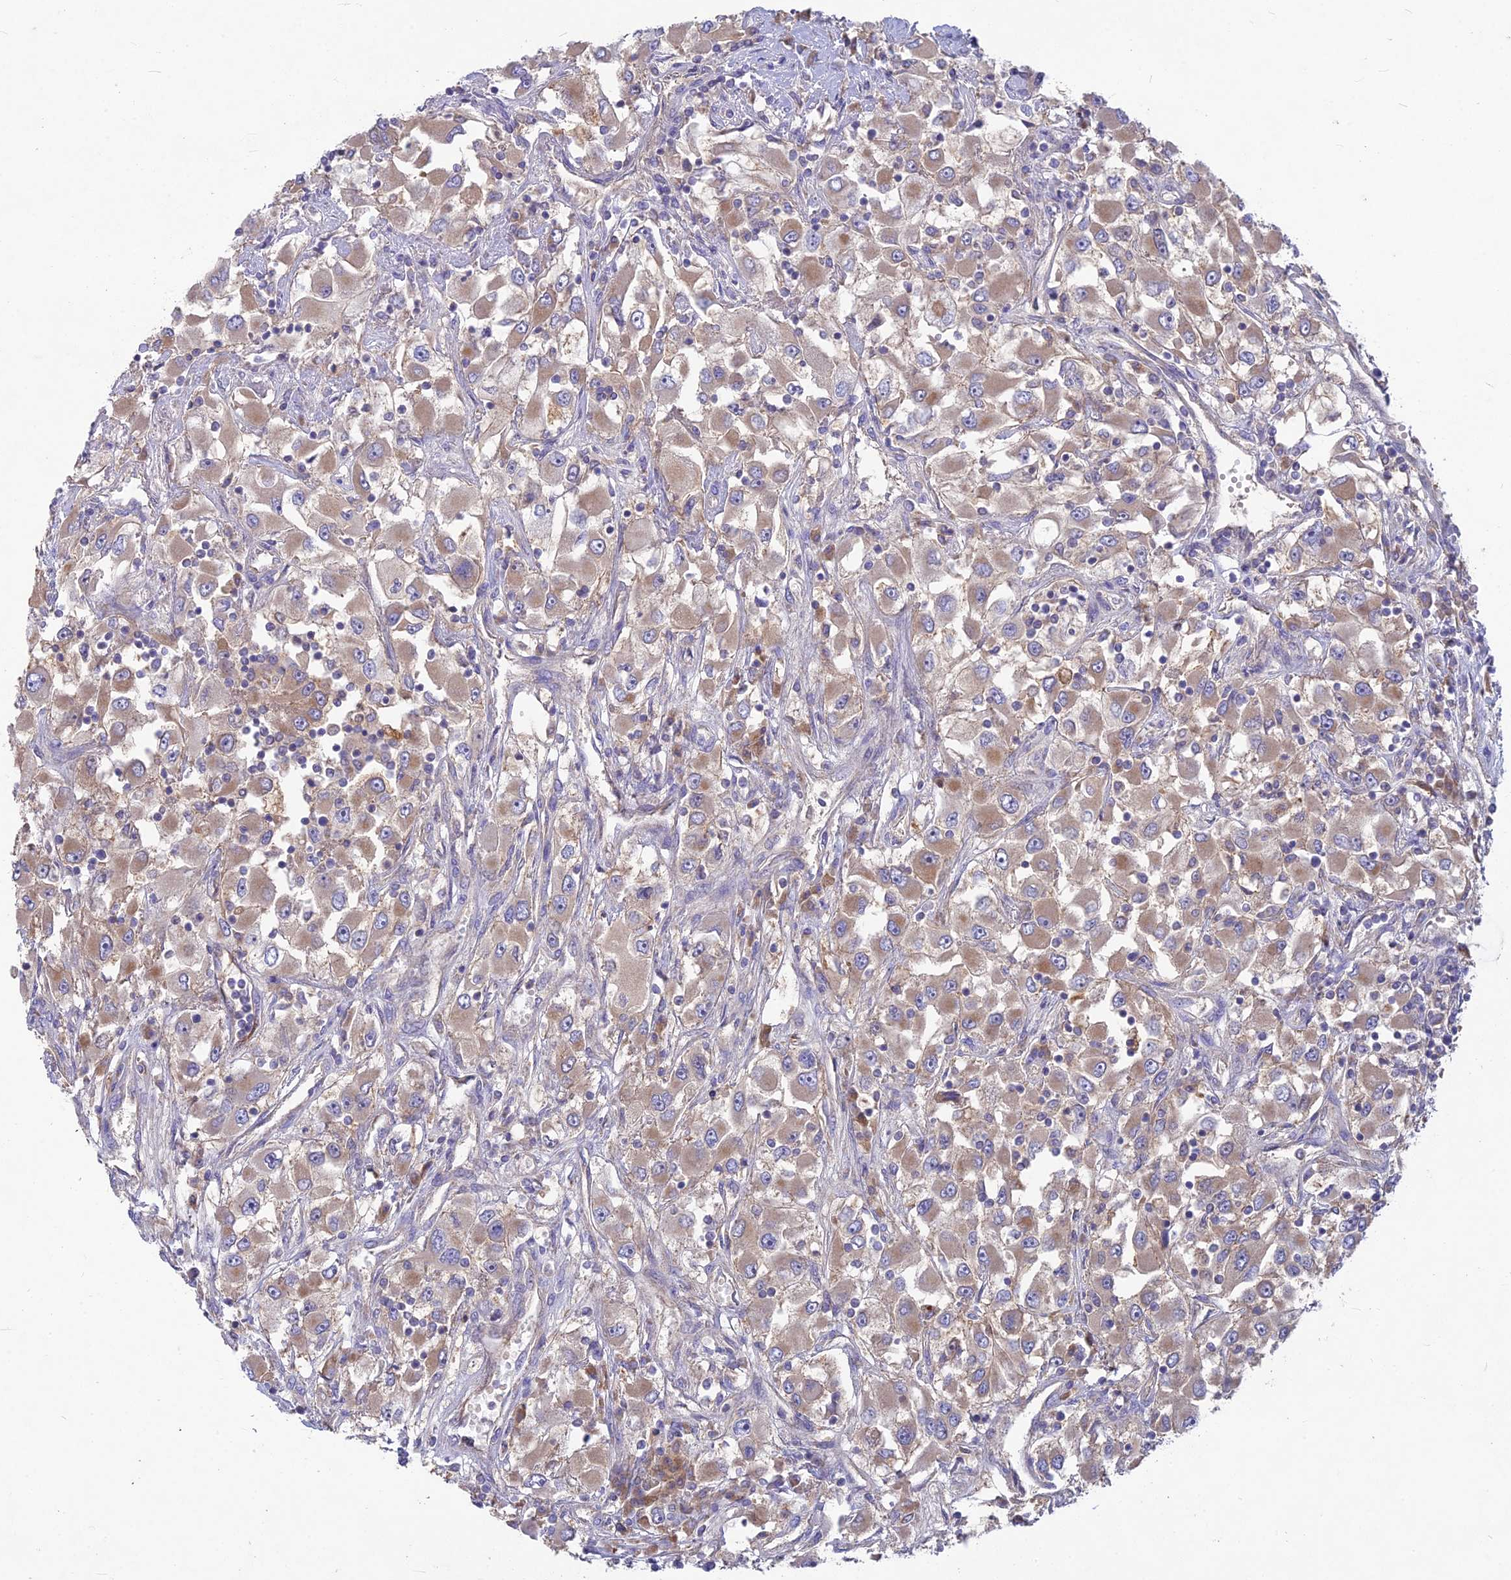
{"staining": {"intensity": "weak", "quantity": ">75%", "location": "cytoplasmic/membranous"}, "tissue": "renal cancer", "cell_type": "Tumor cells", "image_type": "cancer", "snomed": [{"axis": "morphology", "description": "Adenocarcinoma, NOS"}, {"axis": "topography", "description": "Kidney"}], "caption": "IHC histopathology image of renal cancer stained for a protein (brown), which demonstrates low levels of weak cytoplasmic/membranous expression in about >75% of tumor cells.", "gene": "PZP", "patient": {"sex": "female", "age": 52}}